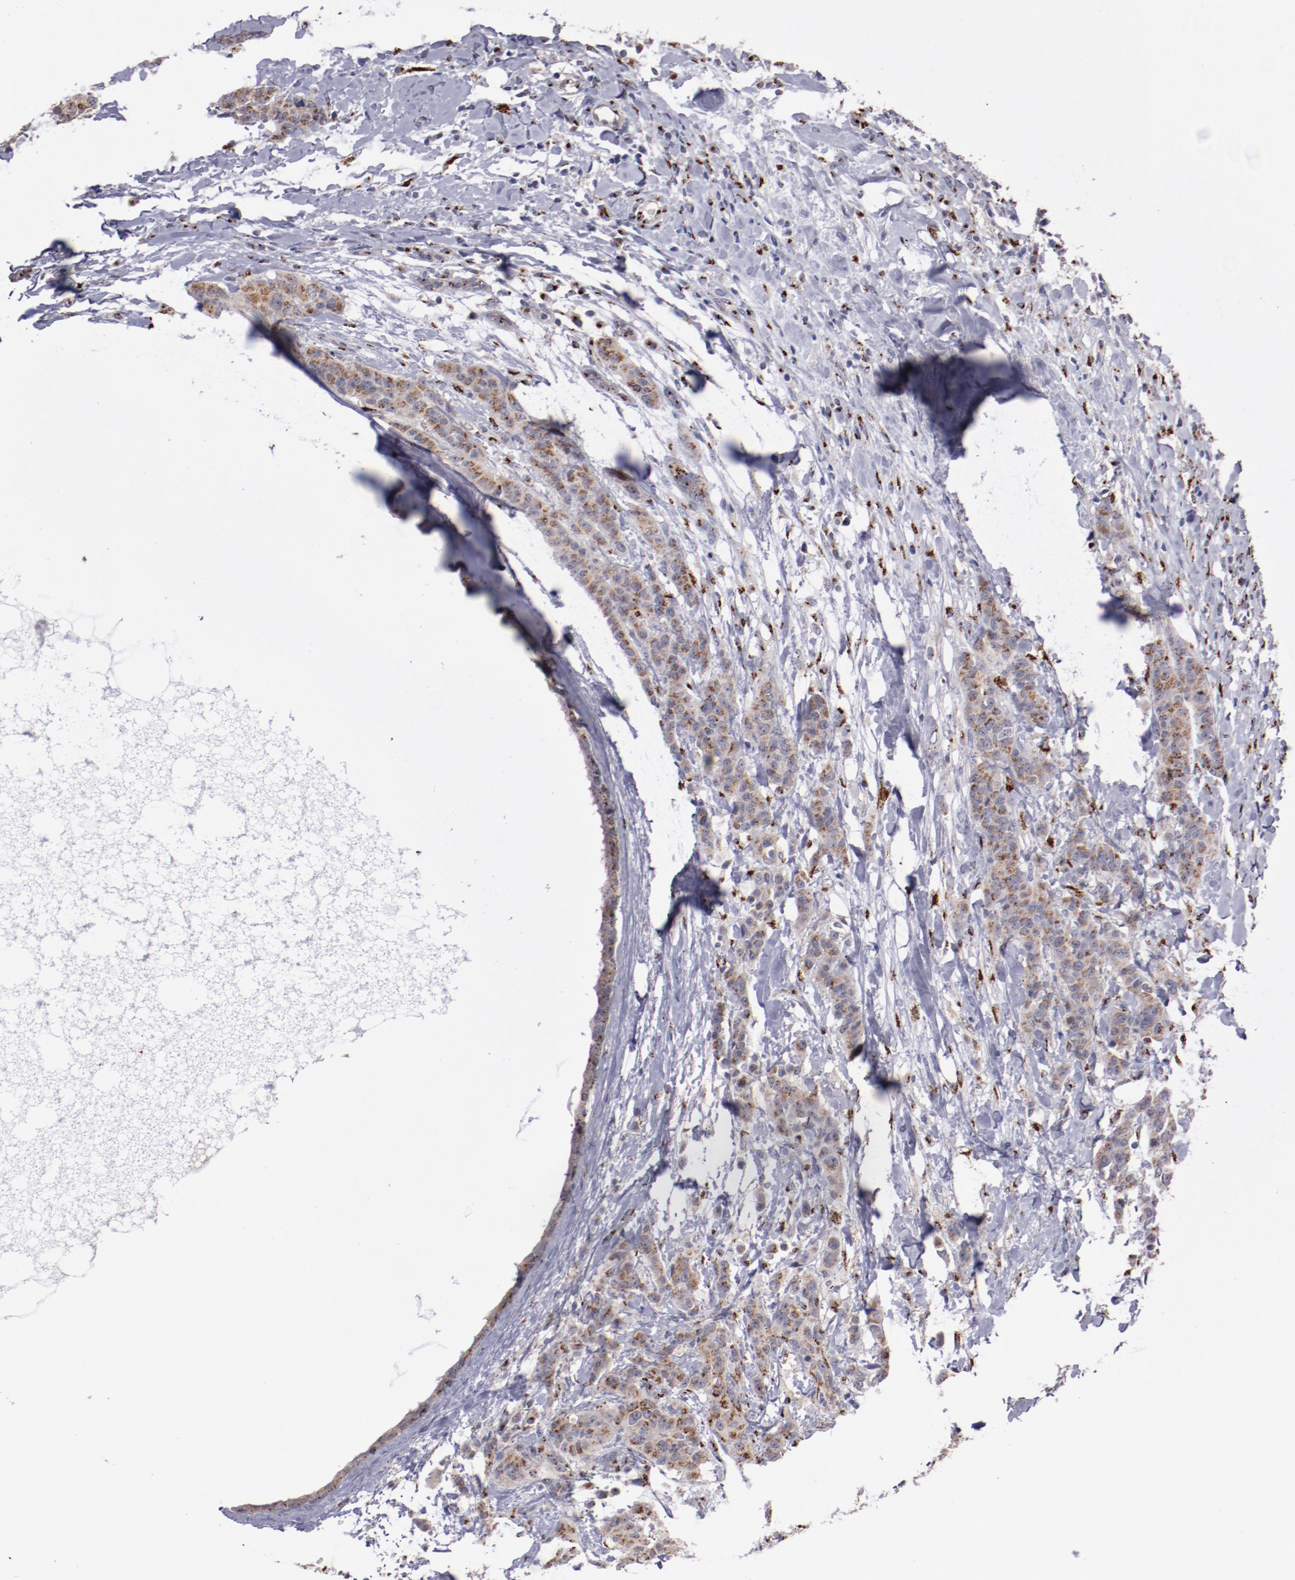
{"staining": {"intensity": "moderate", "quantity": "25%-75%", "location": "cytoplasmic/membranous"}, "tissue": "breast cancer", "cell_type": "Tumor cells", "image_type": "cancer", "snomed": [{"axis": "morphology", "description": "Duct carcinoma"}, {"axis": "topography", "description": "Breast"}], "caption": "Immunohistochemistry (DAB) staining of breast cancer exhibits moderate cytoplasmic/membranous protein staining in approximately 25%-75% of tumor cells.", "gene": "GOLIM4", "patient": {"sex": "female", "age": 40}}